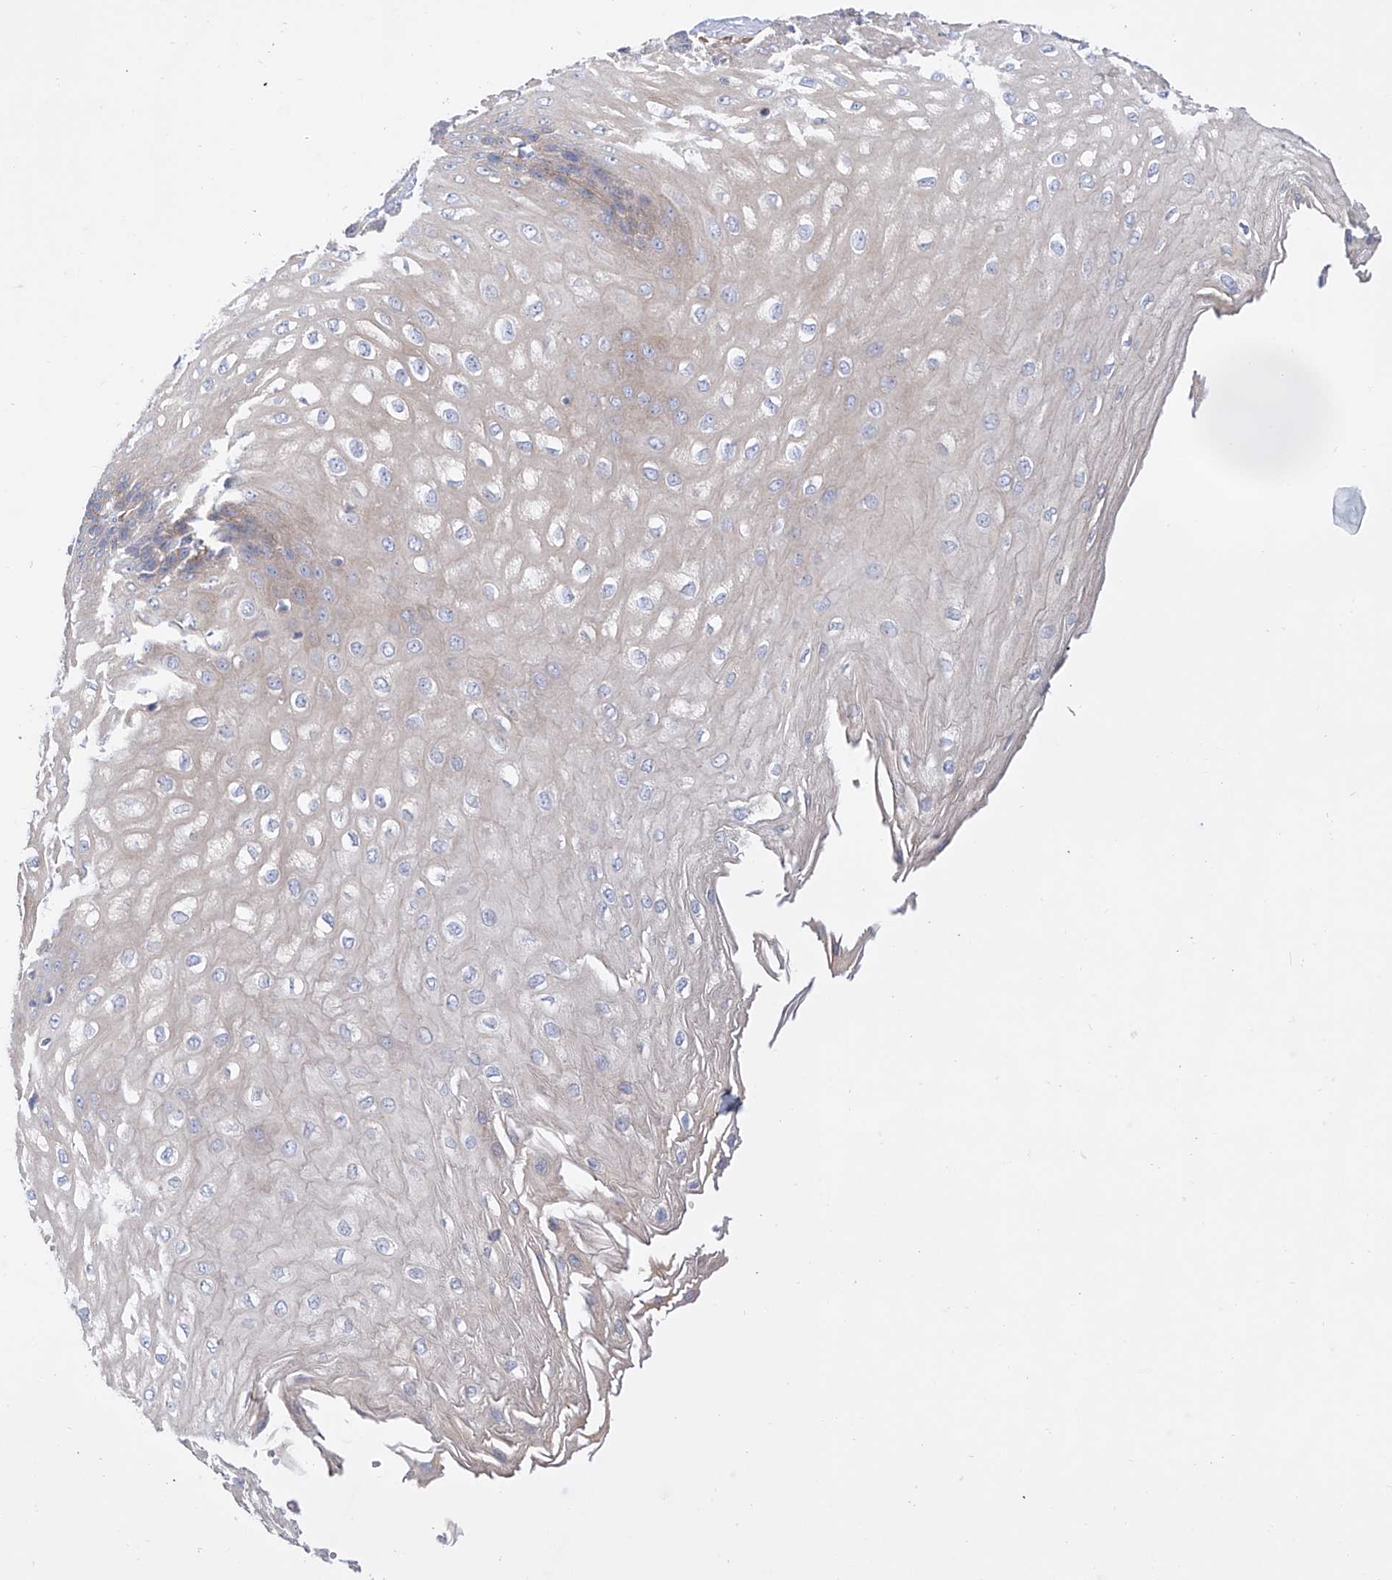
{"staining": {"intensity": "moderate", "quantity": "<25%", "location": "cytoplasmic/membranous"}, "tissue": "esophagus", "cell_type": "Squamous epithelial cells", "image_type": "normal", "snomed": [{"axis": "morphology", "description": "Normal tissue, NOS"}, {"axis": "topography", "description": "Esophagus"}], "caption": "Brown immunohistochemical staining in benign human esophagus exhibits moderate cytoplasmic/membranous staining in about <25% of squamous epithelial cells.", "gene": "LCA5", "patient": {"sex": "male", "age": 60}}